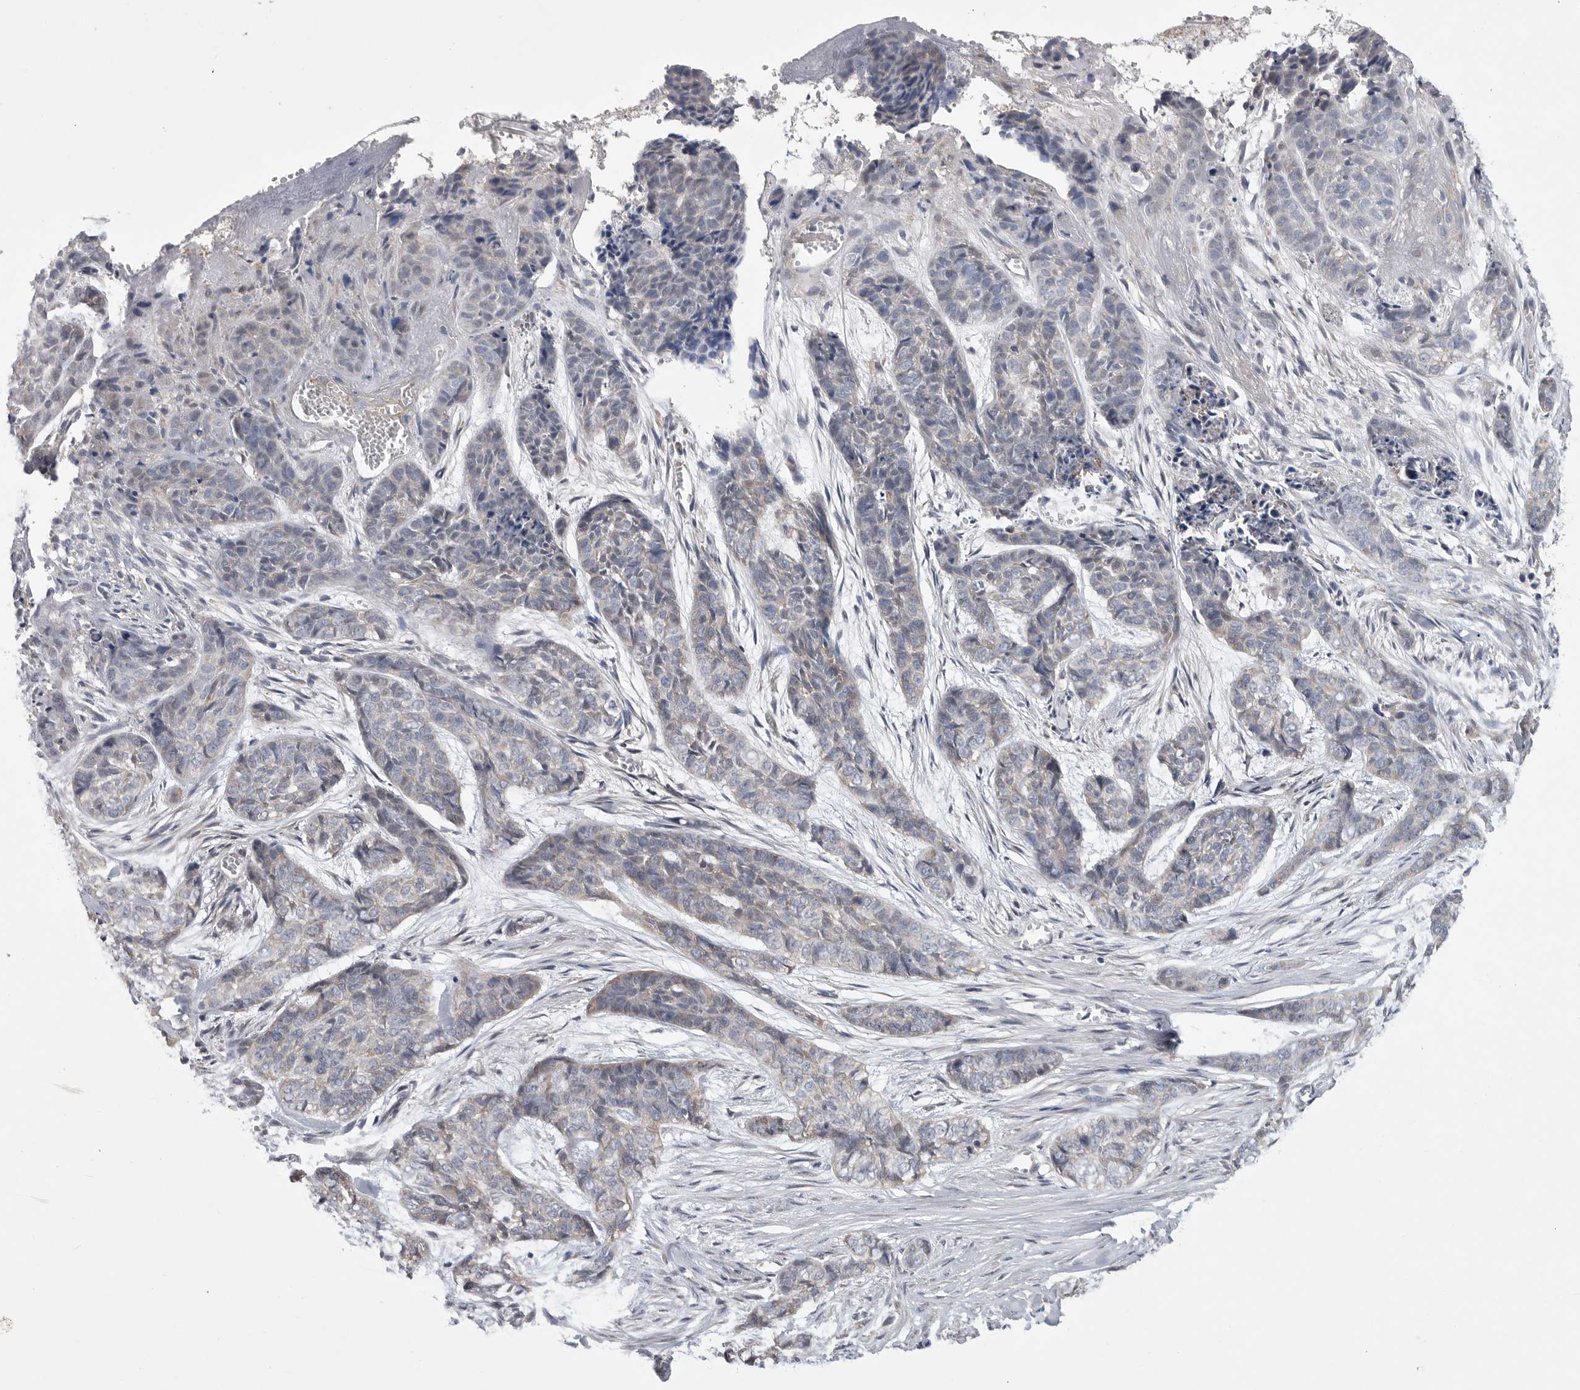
{"staining": {"intensity": "weak", "quantity": "<25%", "location": "cytoplasmic/membranous"}, "tissue": "skin cancer", "cell_type": "Tumor cells", "image_type": "cancer", "snomed": [{"axis": "morphology", "description": "Basal cell carcinoma"}, {"axis": "topography", "description": "Skin"}], "caption": "There is no significant expression in tumor cells of skin basal cell carcinoma. (IHC, brightfield microscopy, high magnification).", "gene": "FBXO43", "patient": {"sex": "female", "age": 64}}